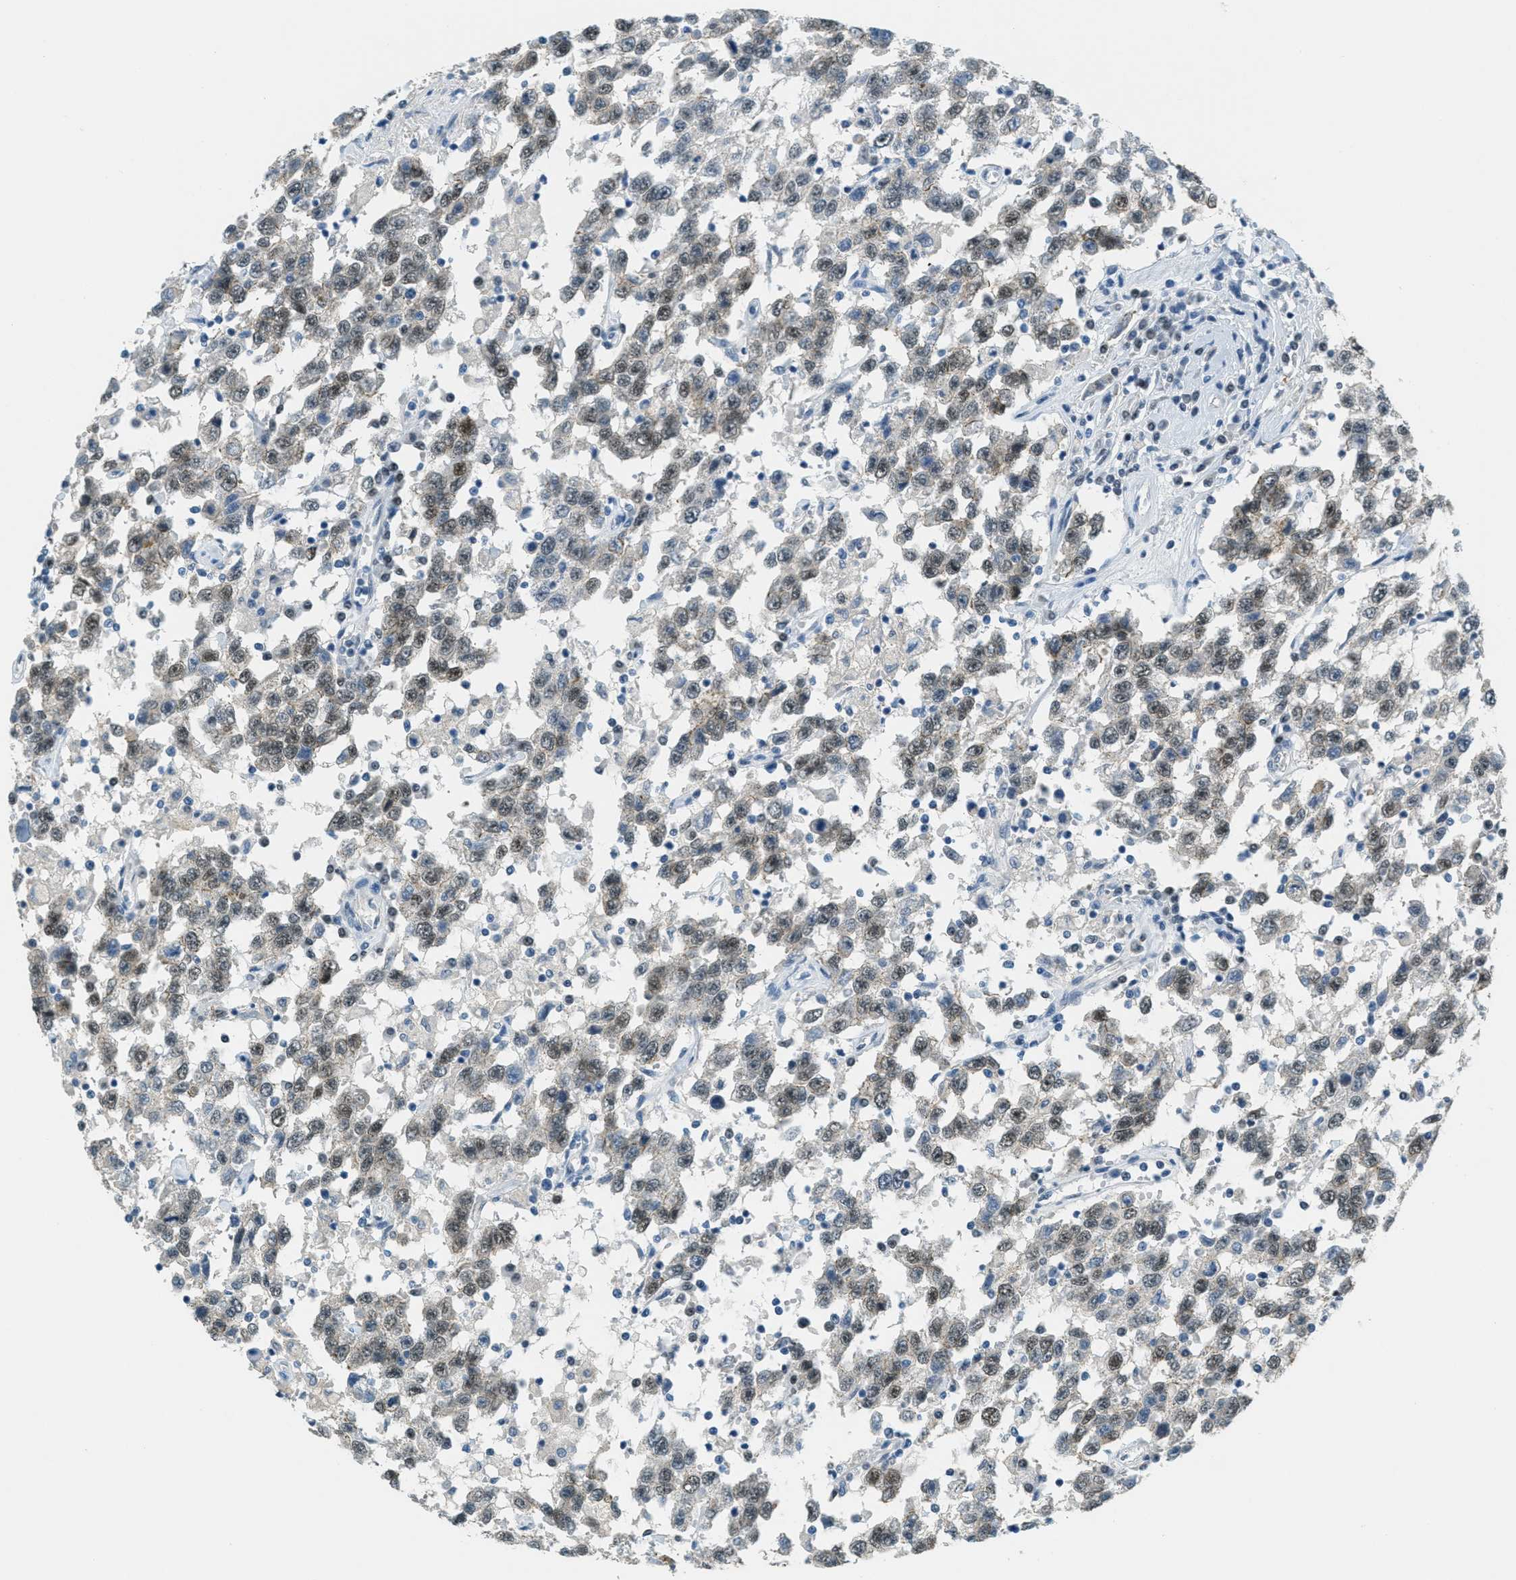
{"staining": {"intensity": "weak", "quantity": ">75%", "location": "cytoplasmic/membranous"}, "tissue": "testis cancer", "cell_type": "Tumor cells", "image_type": "cancer", "snomed": [{"axis": "morphology", "description": "Seminoma, NOS"}, {"axis": "topography", "description": "Testis"}], "caption": "This is an image of immunohistochemistry (IHC) staining of testis cancer (seminoma), which shows weak expression in the cytoplasmic/membranous of tumor cells.", "gene": "TCF3", "patient": {"sex": "male", "age": 41}}